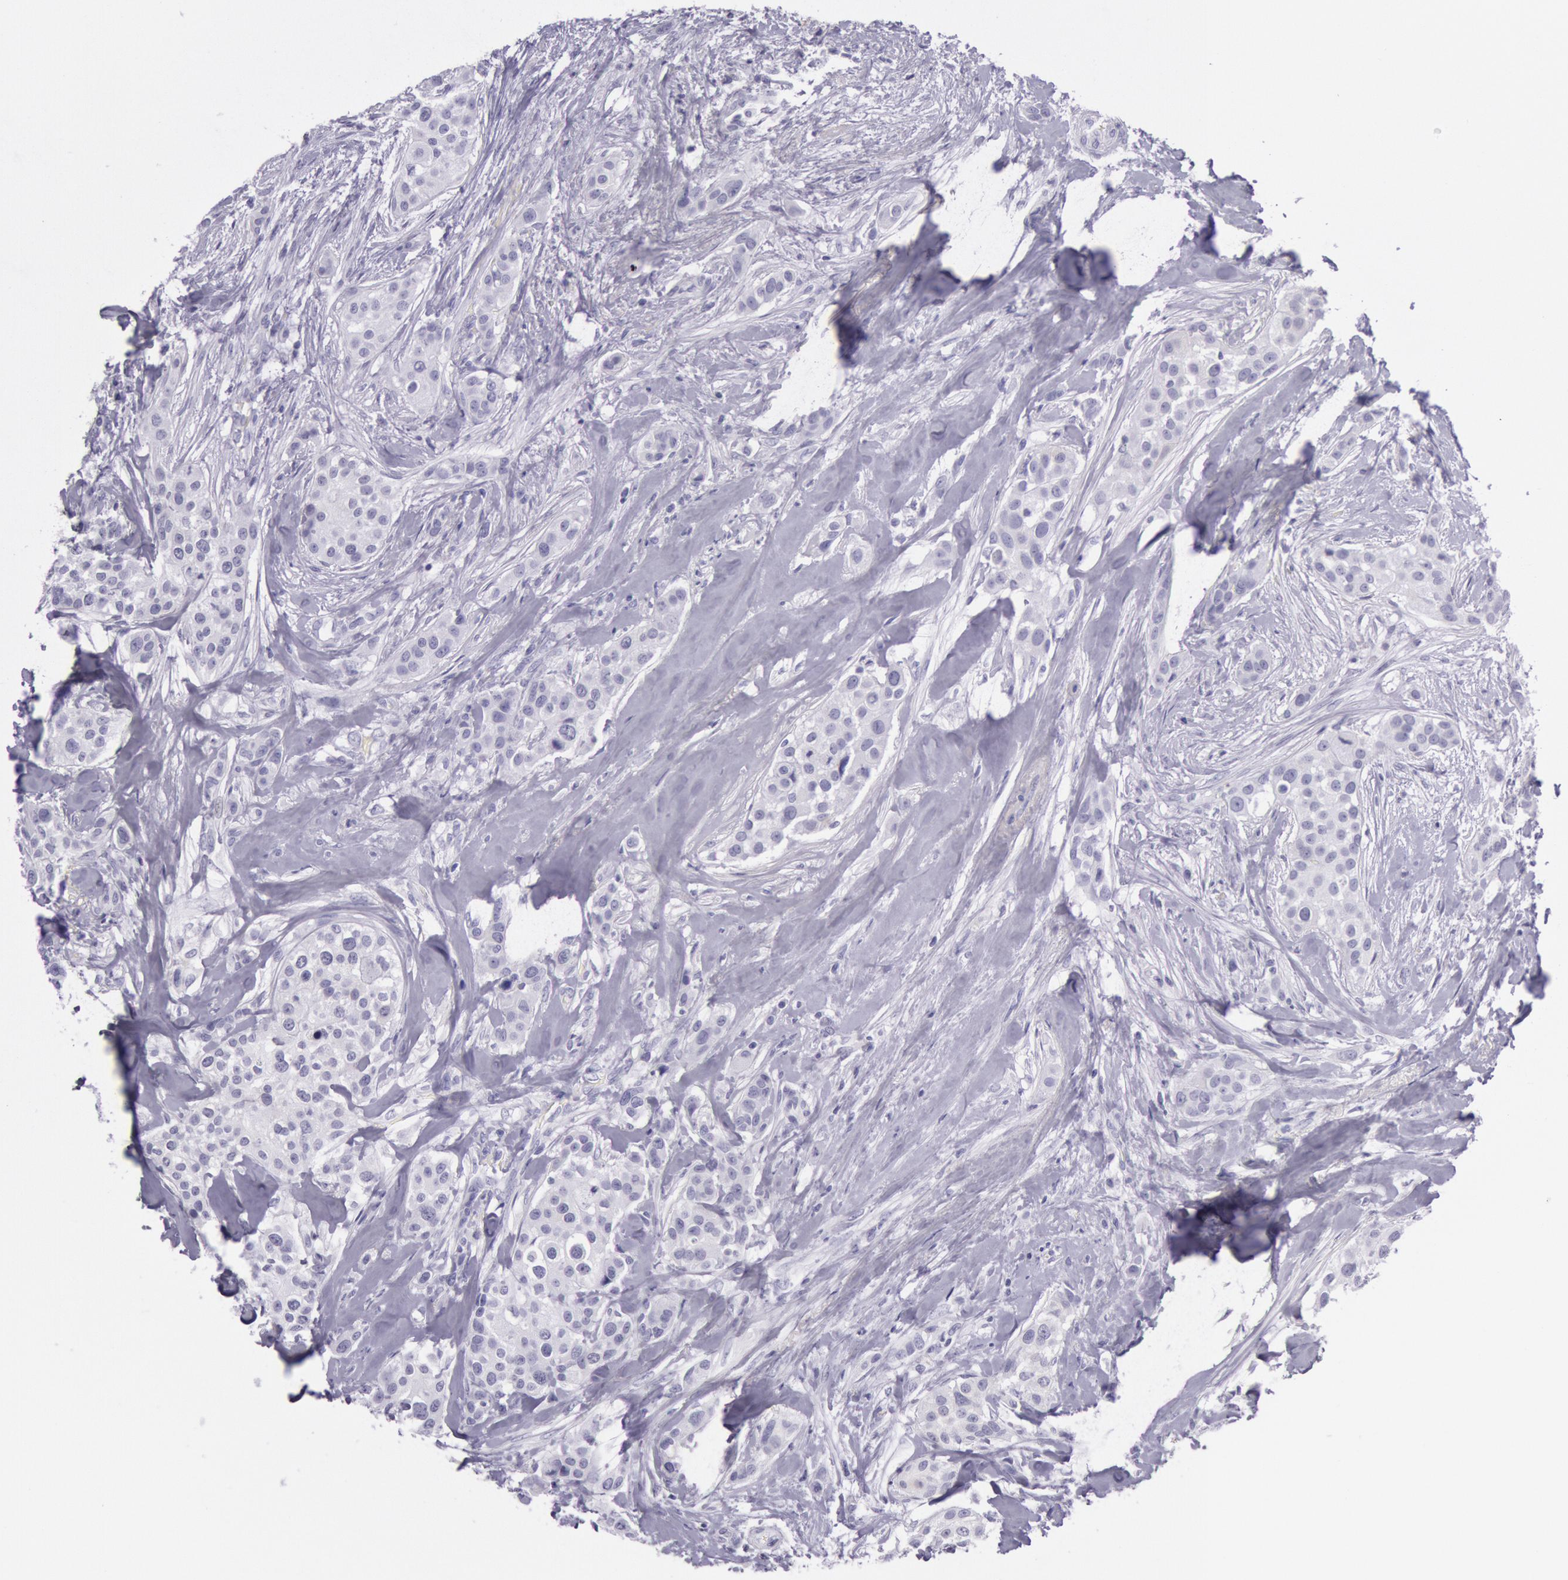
{"staining": {"intensity": "negative", "quantity": "none", "location": "none"}, "tissue": "breast cancer", "cell_type": "Tumor cells", "image_type": "cancer", "snomed": [{"axis": "morphology", "description": "Duct carcinoma"}, {"axis": "topography", "description": "Breast"}], "caption": "Human breast cancer stained for a protein using immunohistochemistry shows no positivity in tumor cells.", "gene": "CKB", "patient": {"sex": "female", "age": 45}}